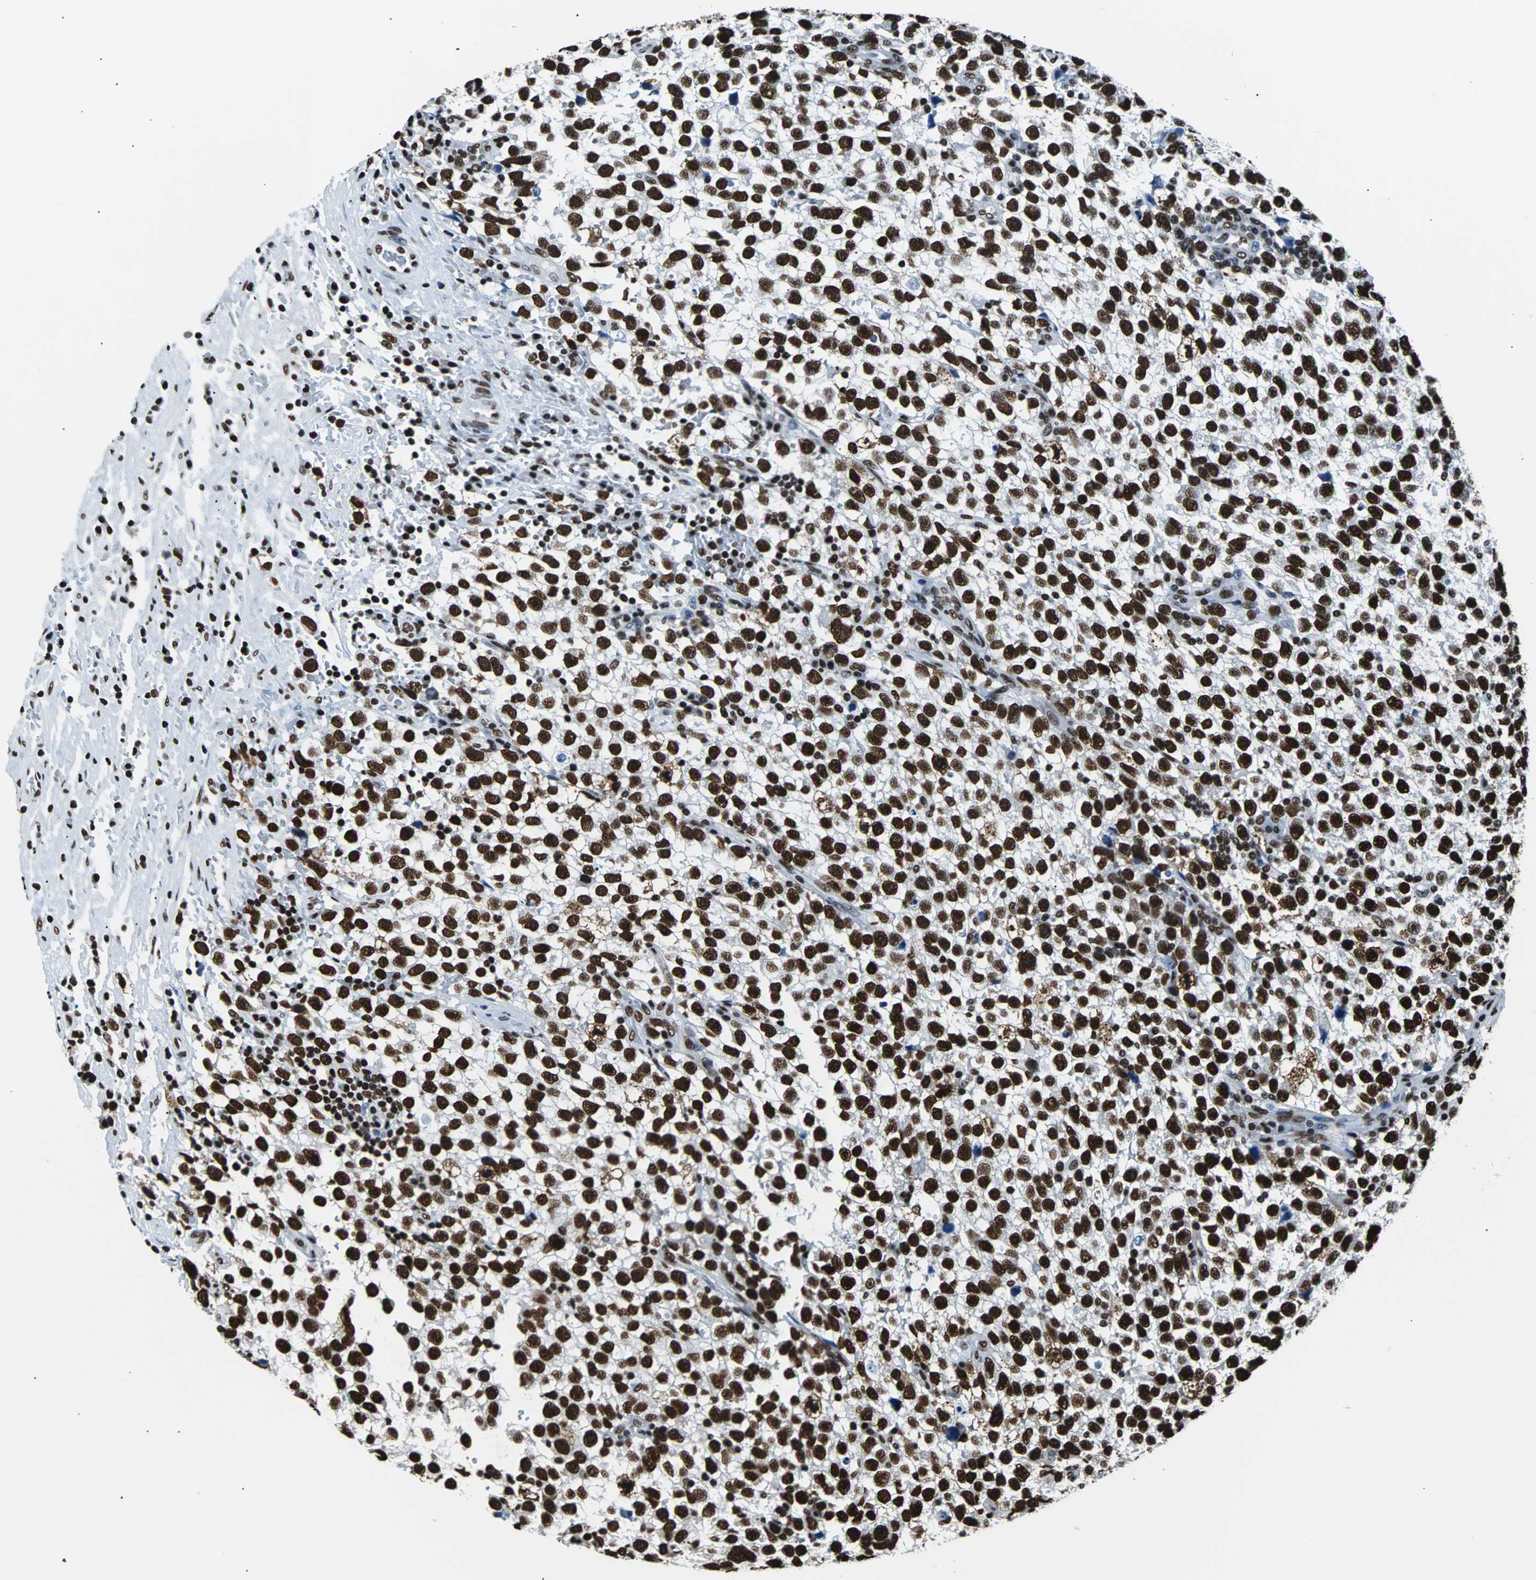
{"staining": {"intensity": "strong", "quantity": ">75%", "location": "nuclear"}, "tissue": "testis cancer", "cell_type": "Tumor cells", "image_type": "cancer", "snomed": [{"axis": "morphology", "description": "Seminoma, NOS"}, {"axis": "topography", "description": "Testis"}], "caption": "Brown immunohistochemical staining in human testis cancer (seminoma) exhibits strong nuclear staining in about >75% of tumor cells.", "gene": "FUBP1", "patient": {"sex": "male", "age": 33}}